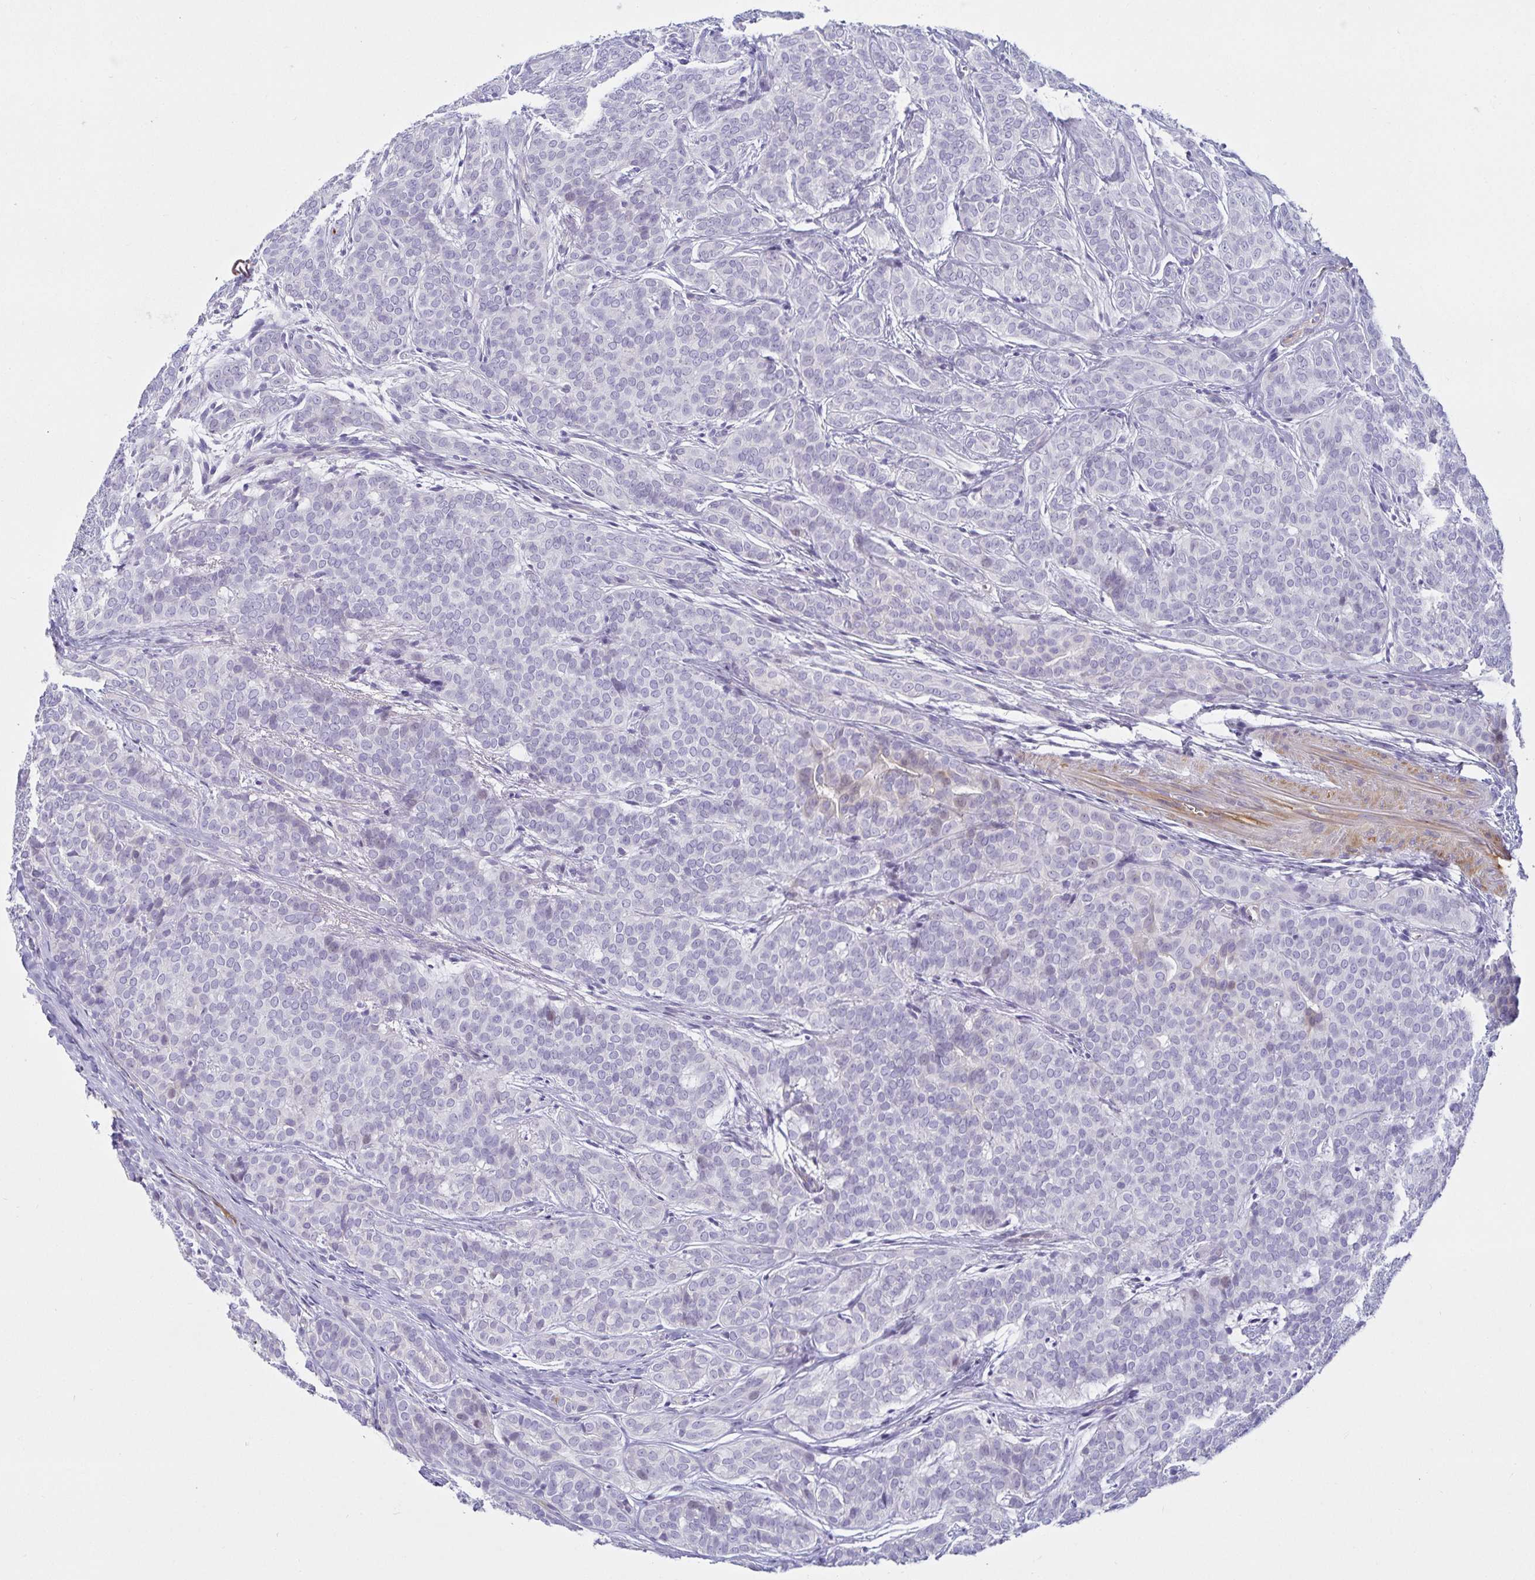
{"staining": {"intensity": "negative", "quantity": "none", "location": "none"}, "tissue": "head and neck cancer", "cell_type": "Tumor cells", "image_type": "cancer", "snomed": [{"axis": "morphology", "description": "Normal tissue, NOS"}, {"axis": "morphology", "description": "Adenocarcinoma, NOS"}, {"axis": "topography", "description": "Oral tissue"}, {"axis": "topography", "description": "Head-Neck"}], "caption": "An immunohistochemistry micrograph of adenocarcinoma (head and neck) is shown. There is no staining in tumor cells of adenocarcinoma (head and neck).", "gene": "SPAG4", "patient": {"sex": "female", "age": 57}}